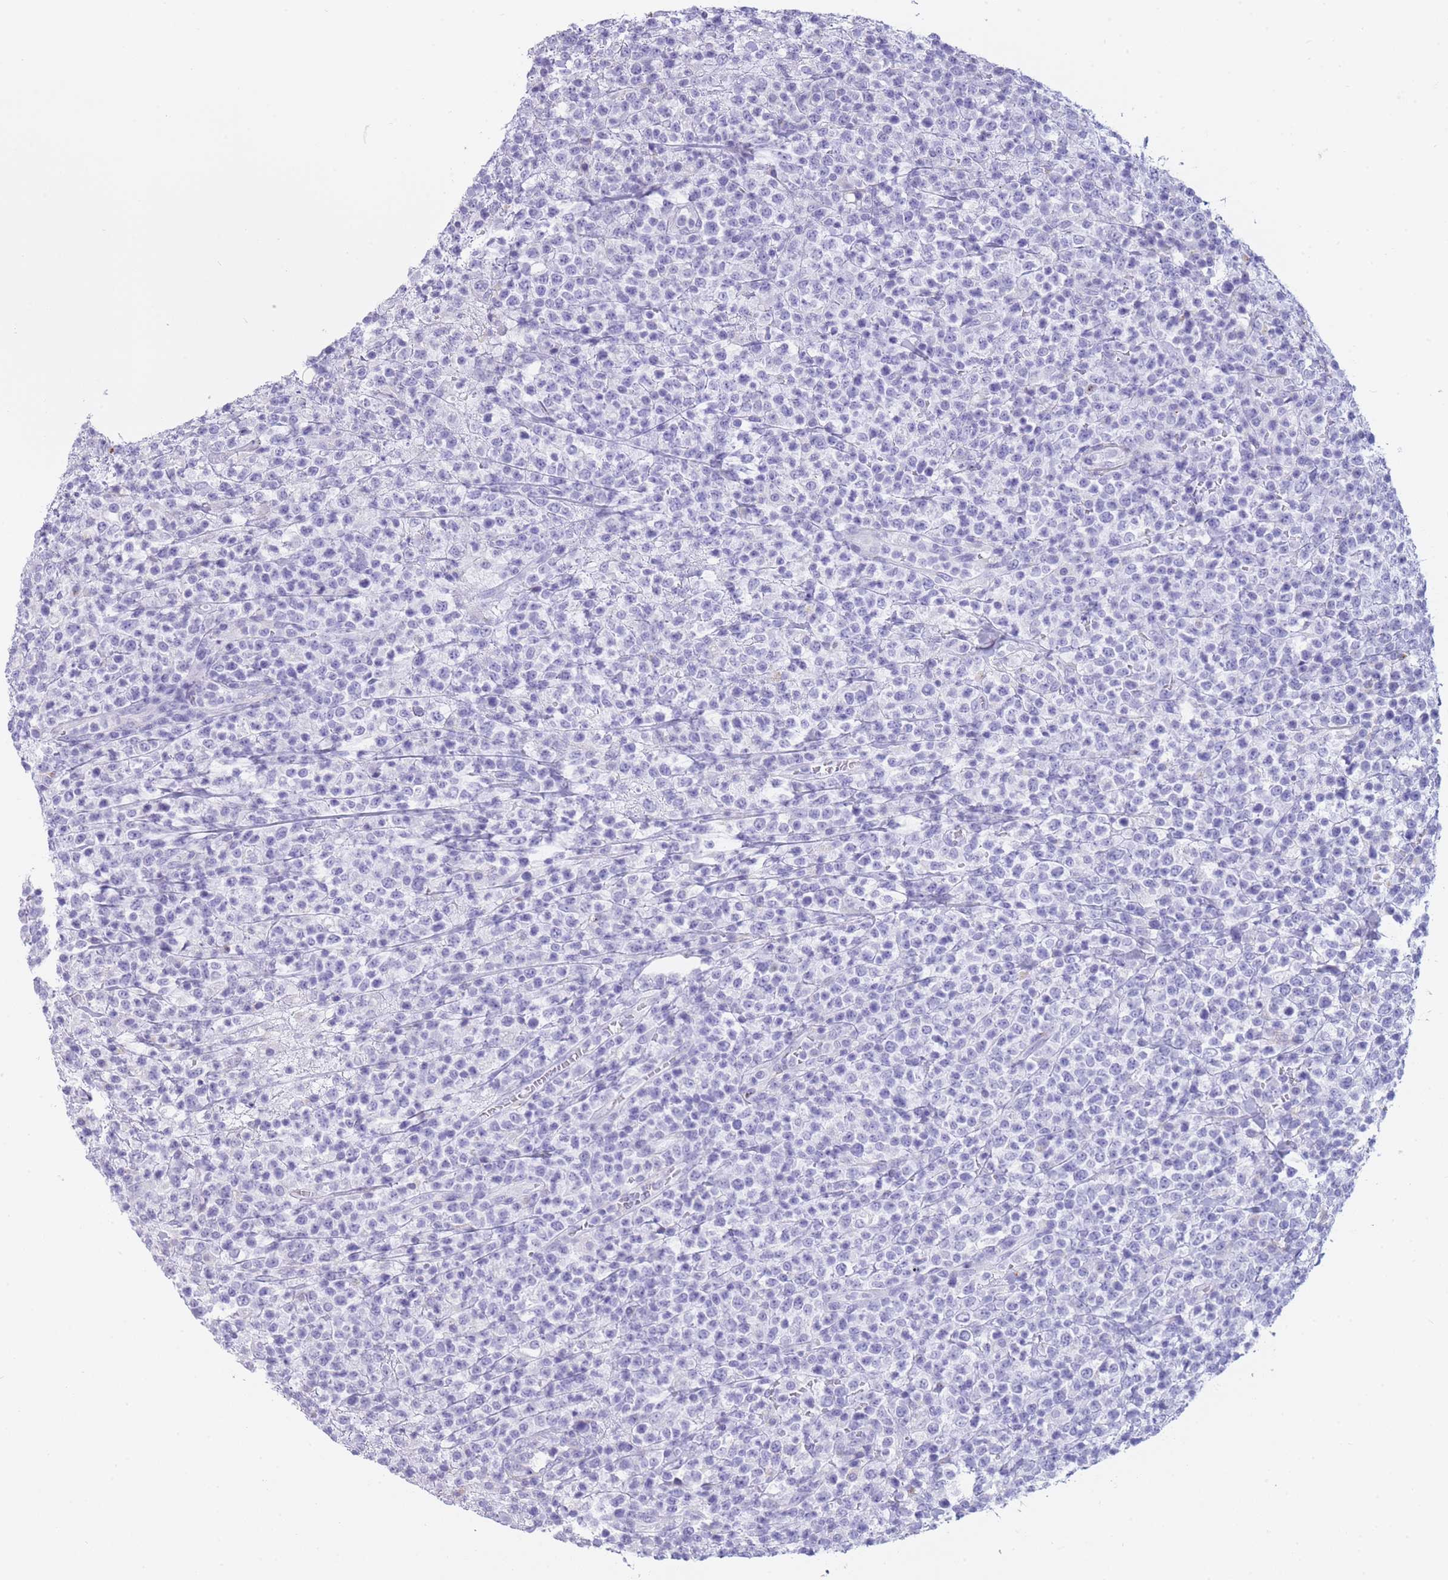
{"staining": {"intensity": "negative", "quantity": "none", "location": "none"}, "tissue": "lymphoma", "cell_type": "Tumor cells", "image_type": "cancer", "snomed": [{"axis": "morphology", "description": "Malignant lymphoma, non-Hodgkin's type, High grade"}, {"axis": "topography", "description": "Colon"}], "caption": "This is an immunohistochemistry (IHC) histopathology image of human lymphoma. There is no positivity in tumor cells.", "gene": "GAA", "patient": {"sex": "female", "age": 53}}